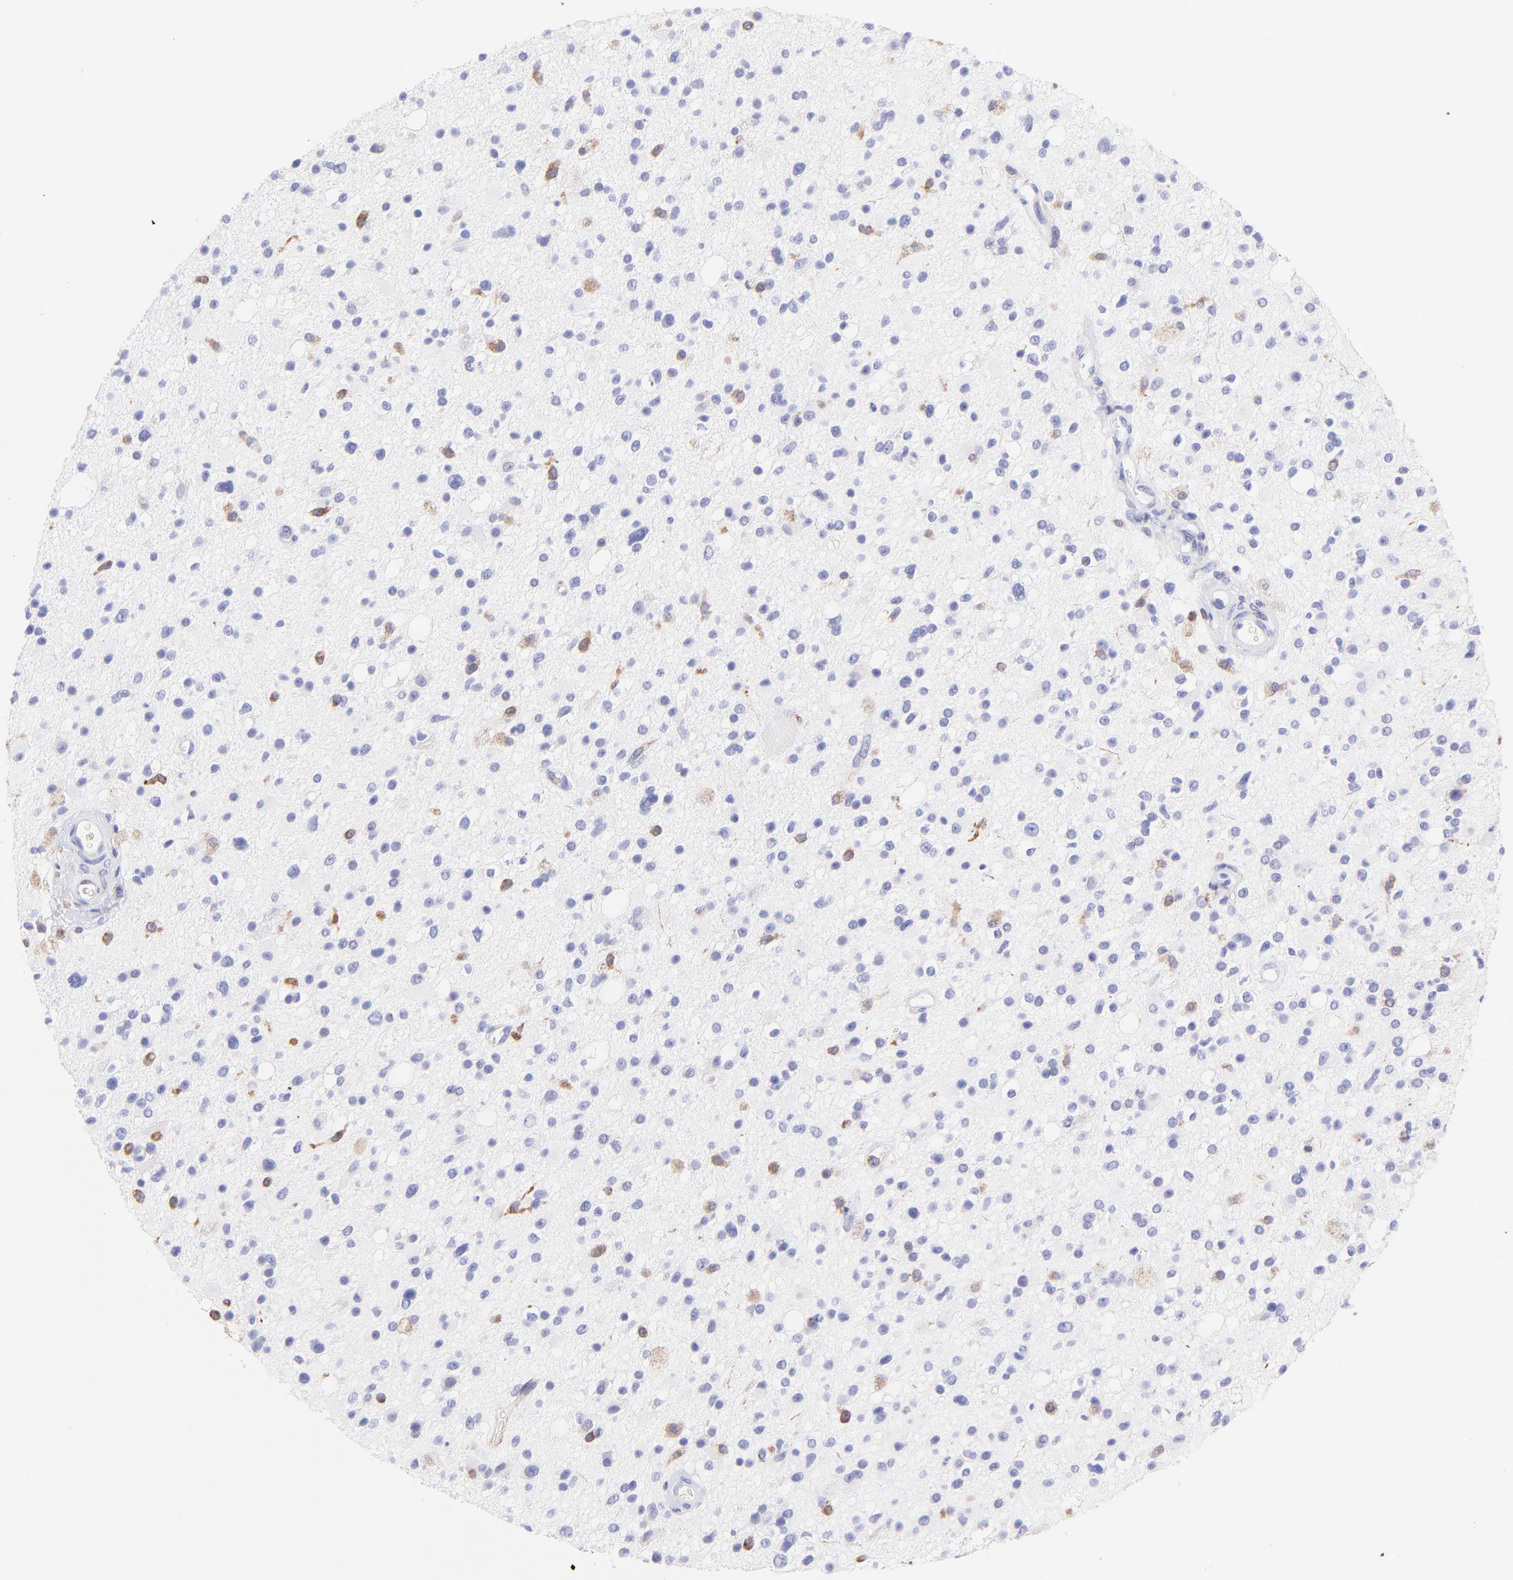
{"staining": {"intensity": "moderate", "quantity": "<25%", "location": "cytoplasmic/membranous"}, "tissue": "glioma", "cell_type": "Tumor cells", "image_type": "cancer", "snomed": [{"axis": "morphology", "description": "Glioma, malignant, High grade"}, {"axis": "topography", "description": "Brain"}], "caption": "Glioma was stained to show a protein in brown. There is low levels of moderate cytoplasmic/membranous staining in approximately <25% of tumor cells.", "gene": "IRAG2", "patient": {"sex": "male", "age": 33}}